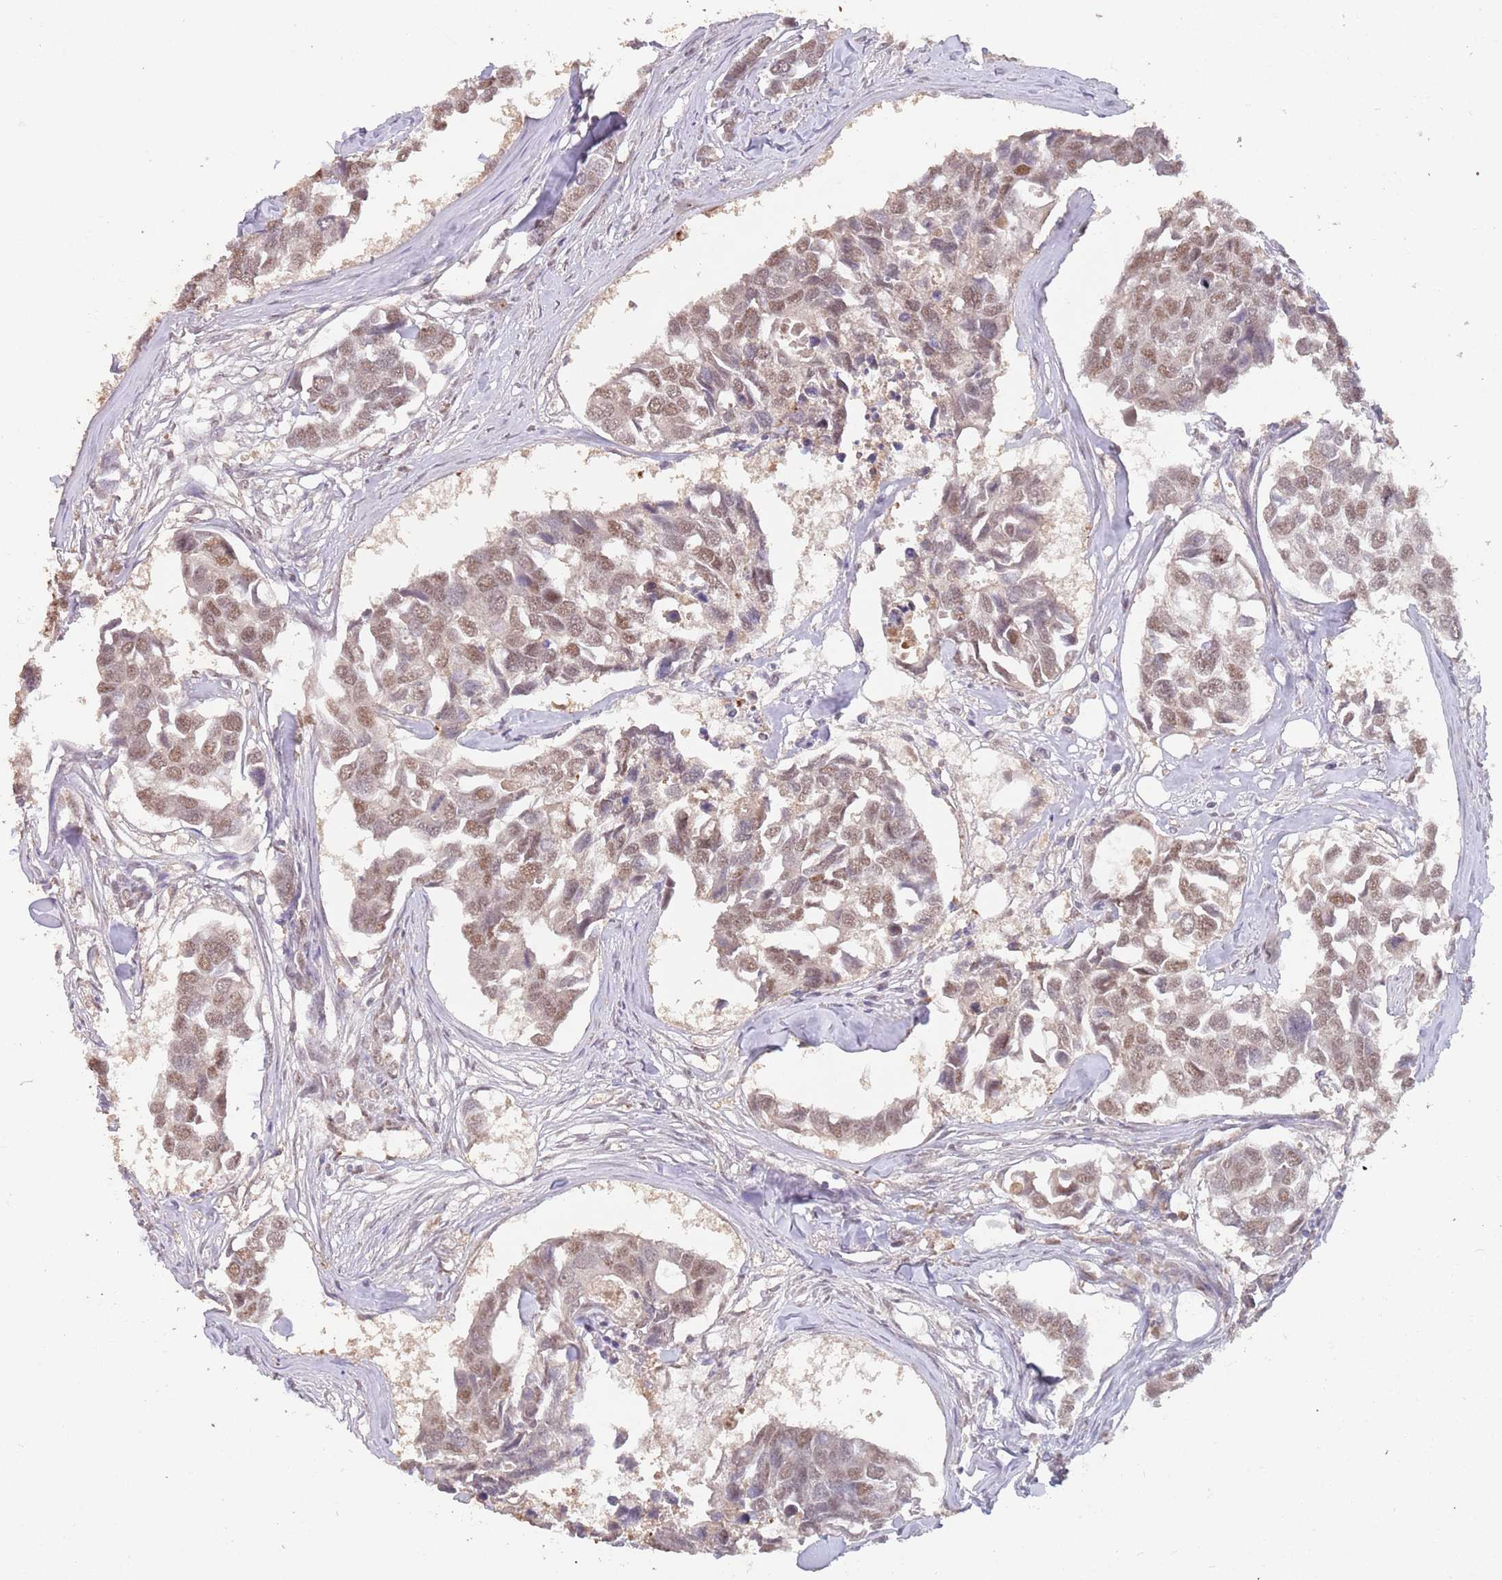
{"staining": {"intensity": "moderate", "quantity": "25%-75%", "location": "nuclear"}, "tissue": "breast cancer", "cell_type": "Tumor cells", "image_type": "cancer", "snomed": [{"axis": "morphology", "description": "Duct carcinoma"}, {"axis": "topography", "description": "Breast"}], "caption": "IHC image of neoplastic tissue: human breast cancer (infiltrating ductal carcinoma) stained using IHC reveals medium levels of moderate protein expression localized specifically in the nuclear of tumor cells, appearing as a nuclear brown color.", "gene": "RFXANK", "patient": {"sex": "female", "age": 83}}